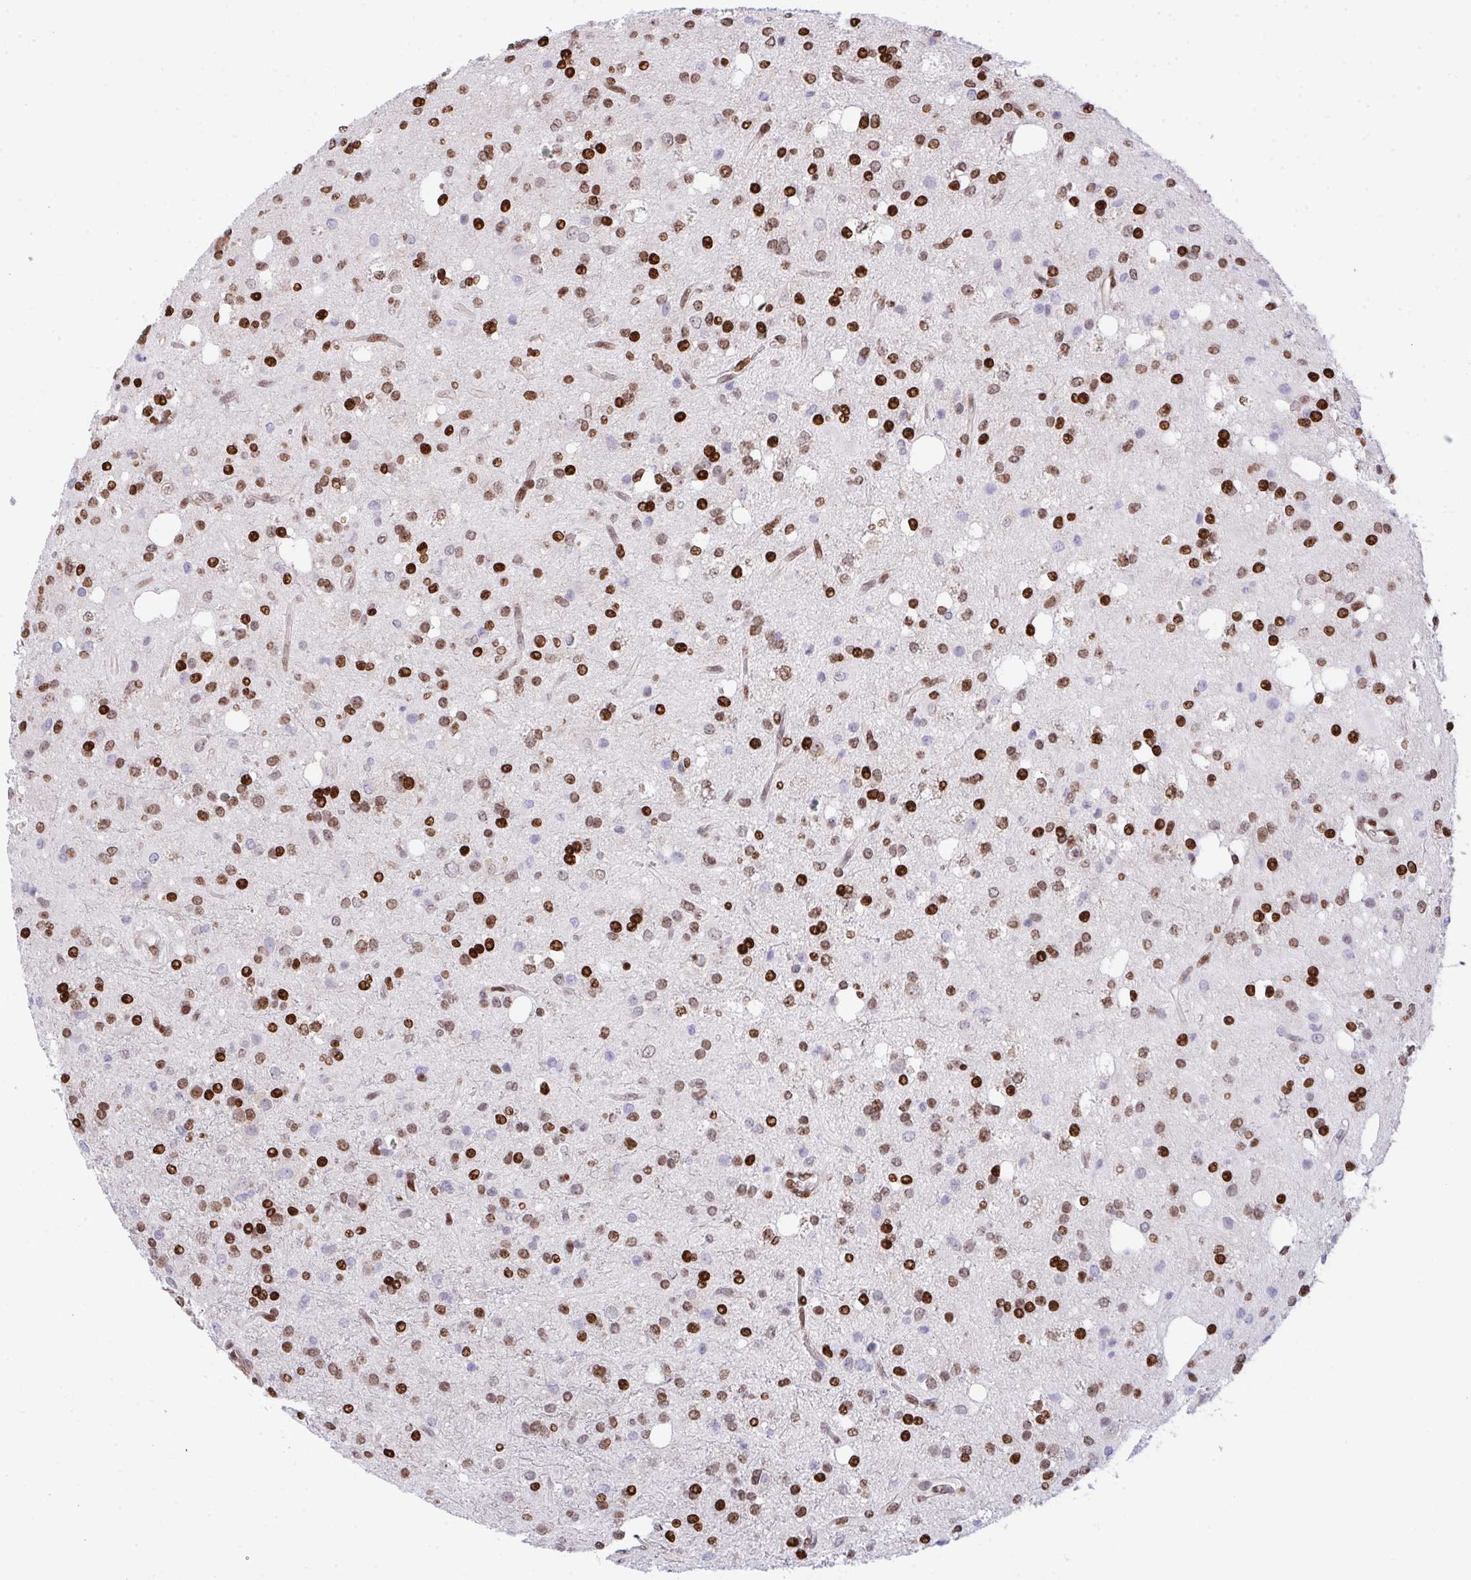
{"staining": {"intensity": "moderate", "quantity": "25%-75%", "location": "nuclear"}, "tissue": "glioma", "cell_type": "Tumor cells", "image_type": "cancer", "snomed": [{"axis": "morphology", "description": "Glioma, malignant, Low grade"}, {"axis": "topography", "description": "Brain"}], "caption": "The histopathology image demonstrates a brown stain indicating the presence of a protein in the nuclear of tumor cells in glioma.", "gene": "RAPGEF5", "patient": {"sex": "female", "age": 33}}